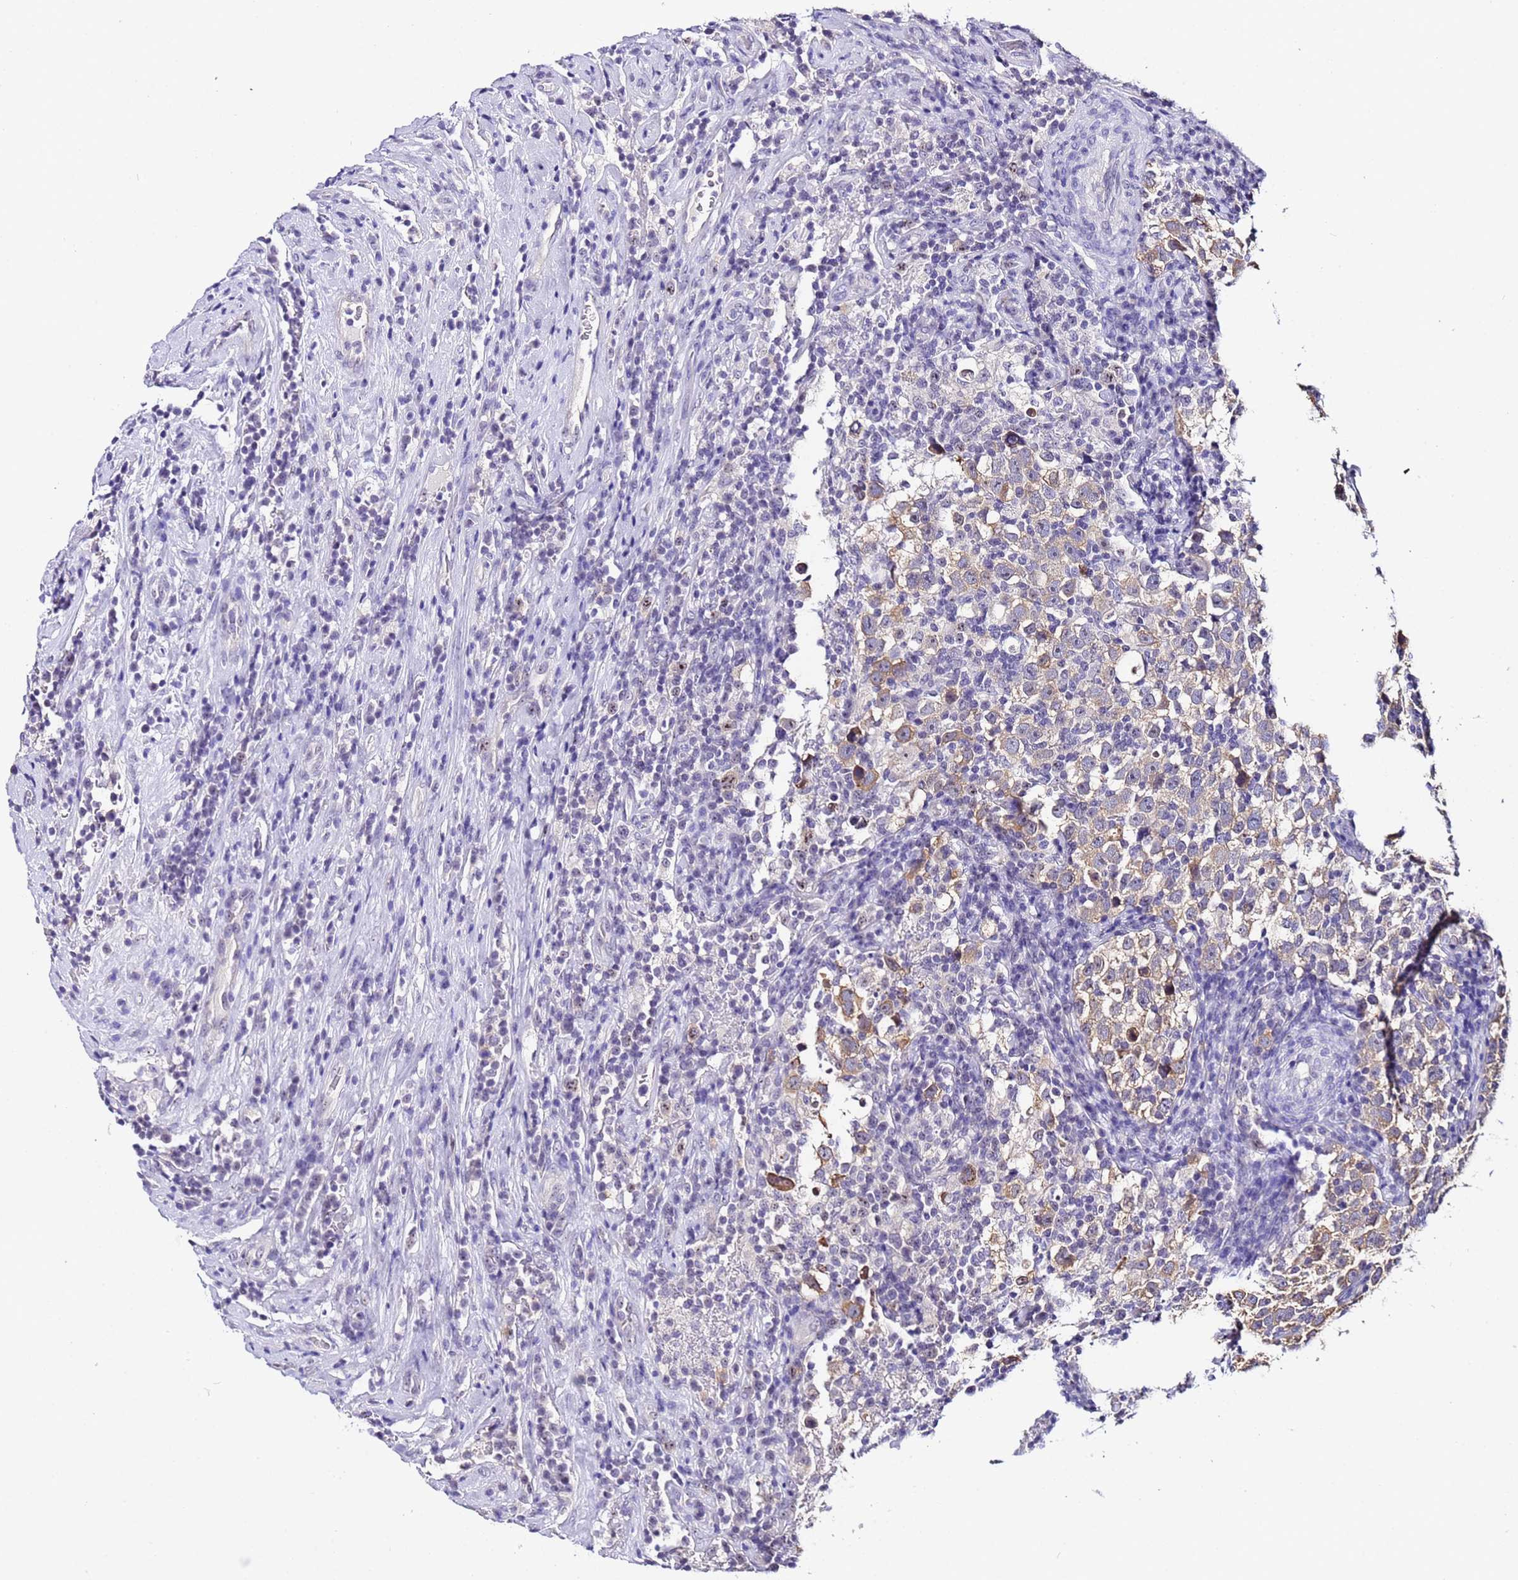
{"staining": {"intensity": "weak", "quantity": "25%-75%", "location": "cytoplasmic/membranous"}, "tissue": "testis cancer", "cell_type": "Tumor cells", "image_type": "cancer", "snomed": [{"axis": "morphology", "description": "Normal tissue, NOS"}, {"axis": "morphology", "description": "Seminoma, NOS"}, {"axis": "topography", "description": "Testis"}], "caption": "Immunohistochemical staining of human testis cancer exhibits weak cytoplasmic/membranous protein staining in about 25%-75% of tumor cells. The staining was performed using DAB (3,3'-diaminobenzidine), with brown indicating positive protein expression. Nuclei are stained blue with hematoxylin.", "gene": "ACTL6B", "patient": {"sex": "male", "age": 43}}